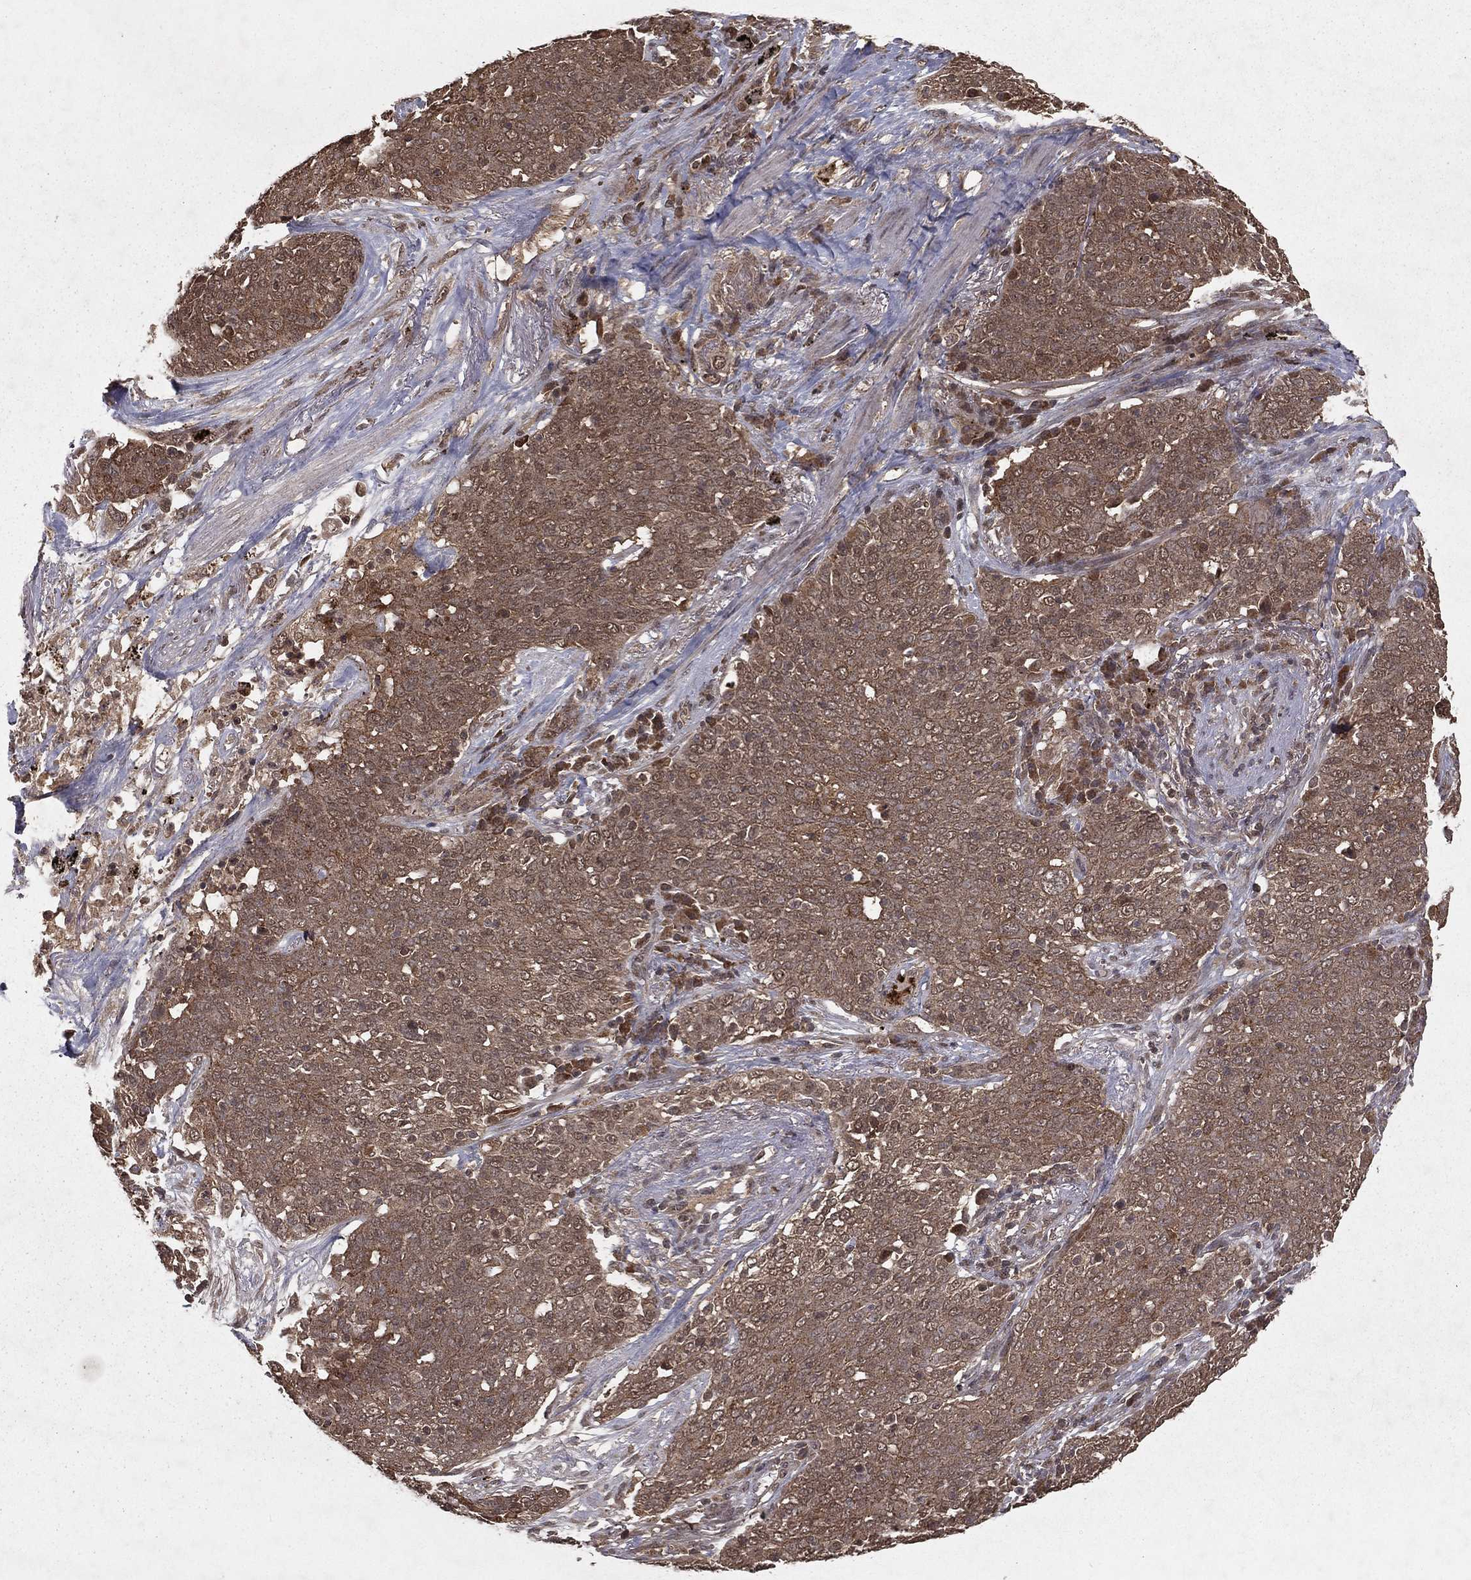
{"staining": {"intensity": "moderate", "quantity": ">75%", "location": "cytoplasmic/membranous"}, "tissue": "lung cancer", "cell_type": "Tumor cells", "image_type": "cancer", "snomed": [{"axis": "morphology", "description": "Squamous cell carcinoma, NOS"}, {"axis": "topography", "description": "Lung"}], "caption": "This histopathology image reveals immunohistochemistry (IHC) staining of squamous cell carcinoma (lung), with medium moderate cytoplasmic/membranous positivity in approximately >75% of tumor cells.", "gene": "ZDHHC15", "patient": {"sex": "male", "age": 82}}